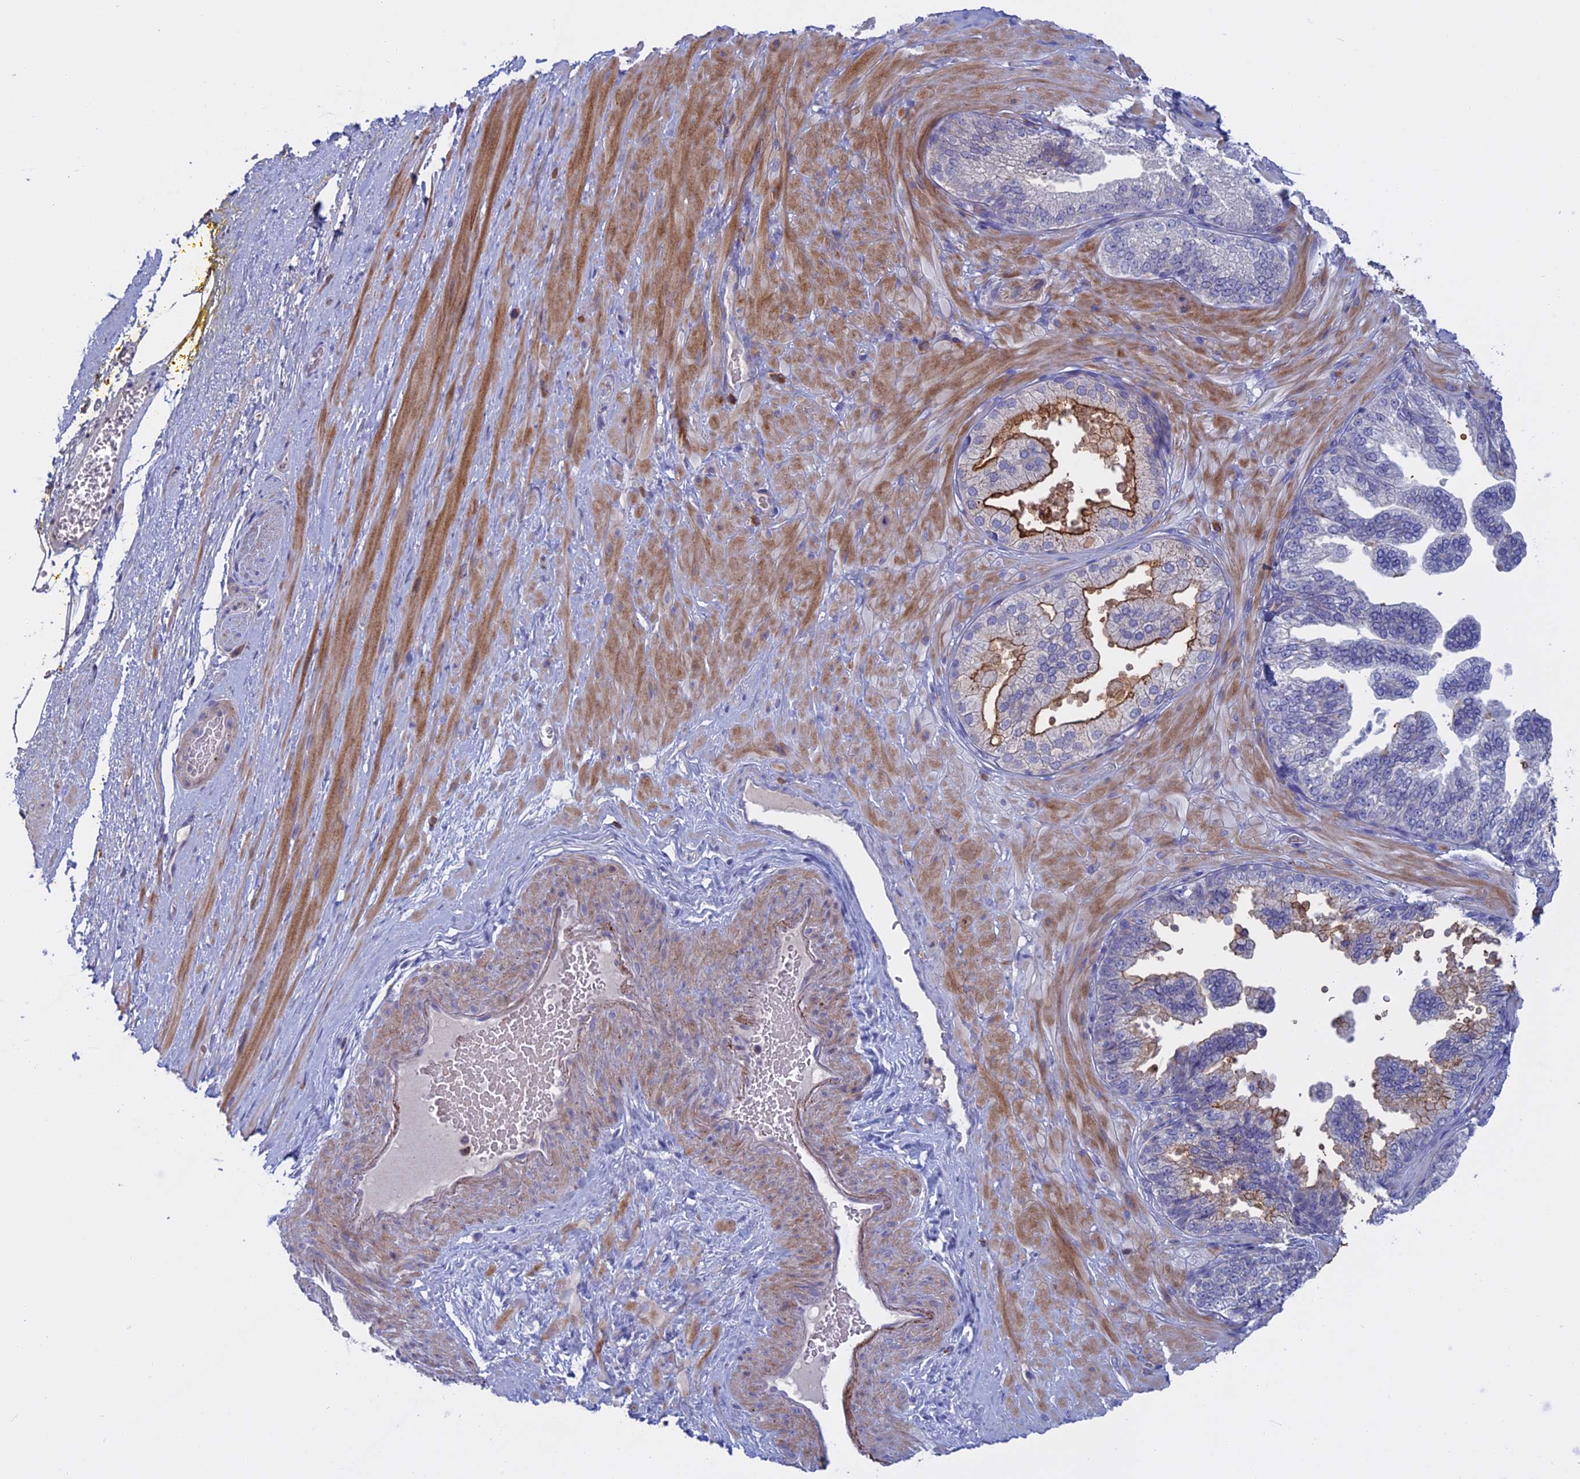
{"staining": {"intensity": "strong", "quantity": "<25%", "location": "cytoplasmic/membranous"}, "tissue": "soft tissue", "cell_type": "Chondrocytes", "image_type": "normal", "snomed": [{"axis": "morphology", "description": "Normal tissue, NOS"}, {"axis": "morphology", "description": "Adenocarcinoma, Low grade"}, {"axis": "topography", "description": "Prostate"}, {"axis": "topography", "description": "Peripheral nerve tissue"}], "caption": "Immunohistochemistry of benign human soft tissue reveals medium levels of strong cytoplasmic/membranous staining in about <25% of chondrocytes. (DAB (3,3'-diaminobenzidine) IHC with brightfield microscopy, high magnification).", "gene": "SLC2A6", "patient": {"sex": "male", "age": 63}}